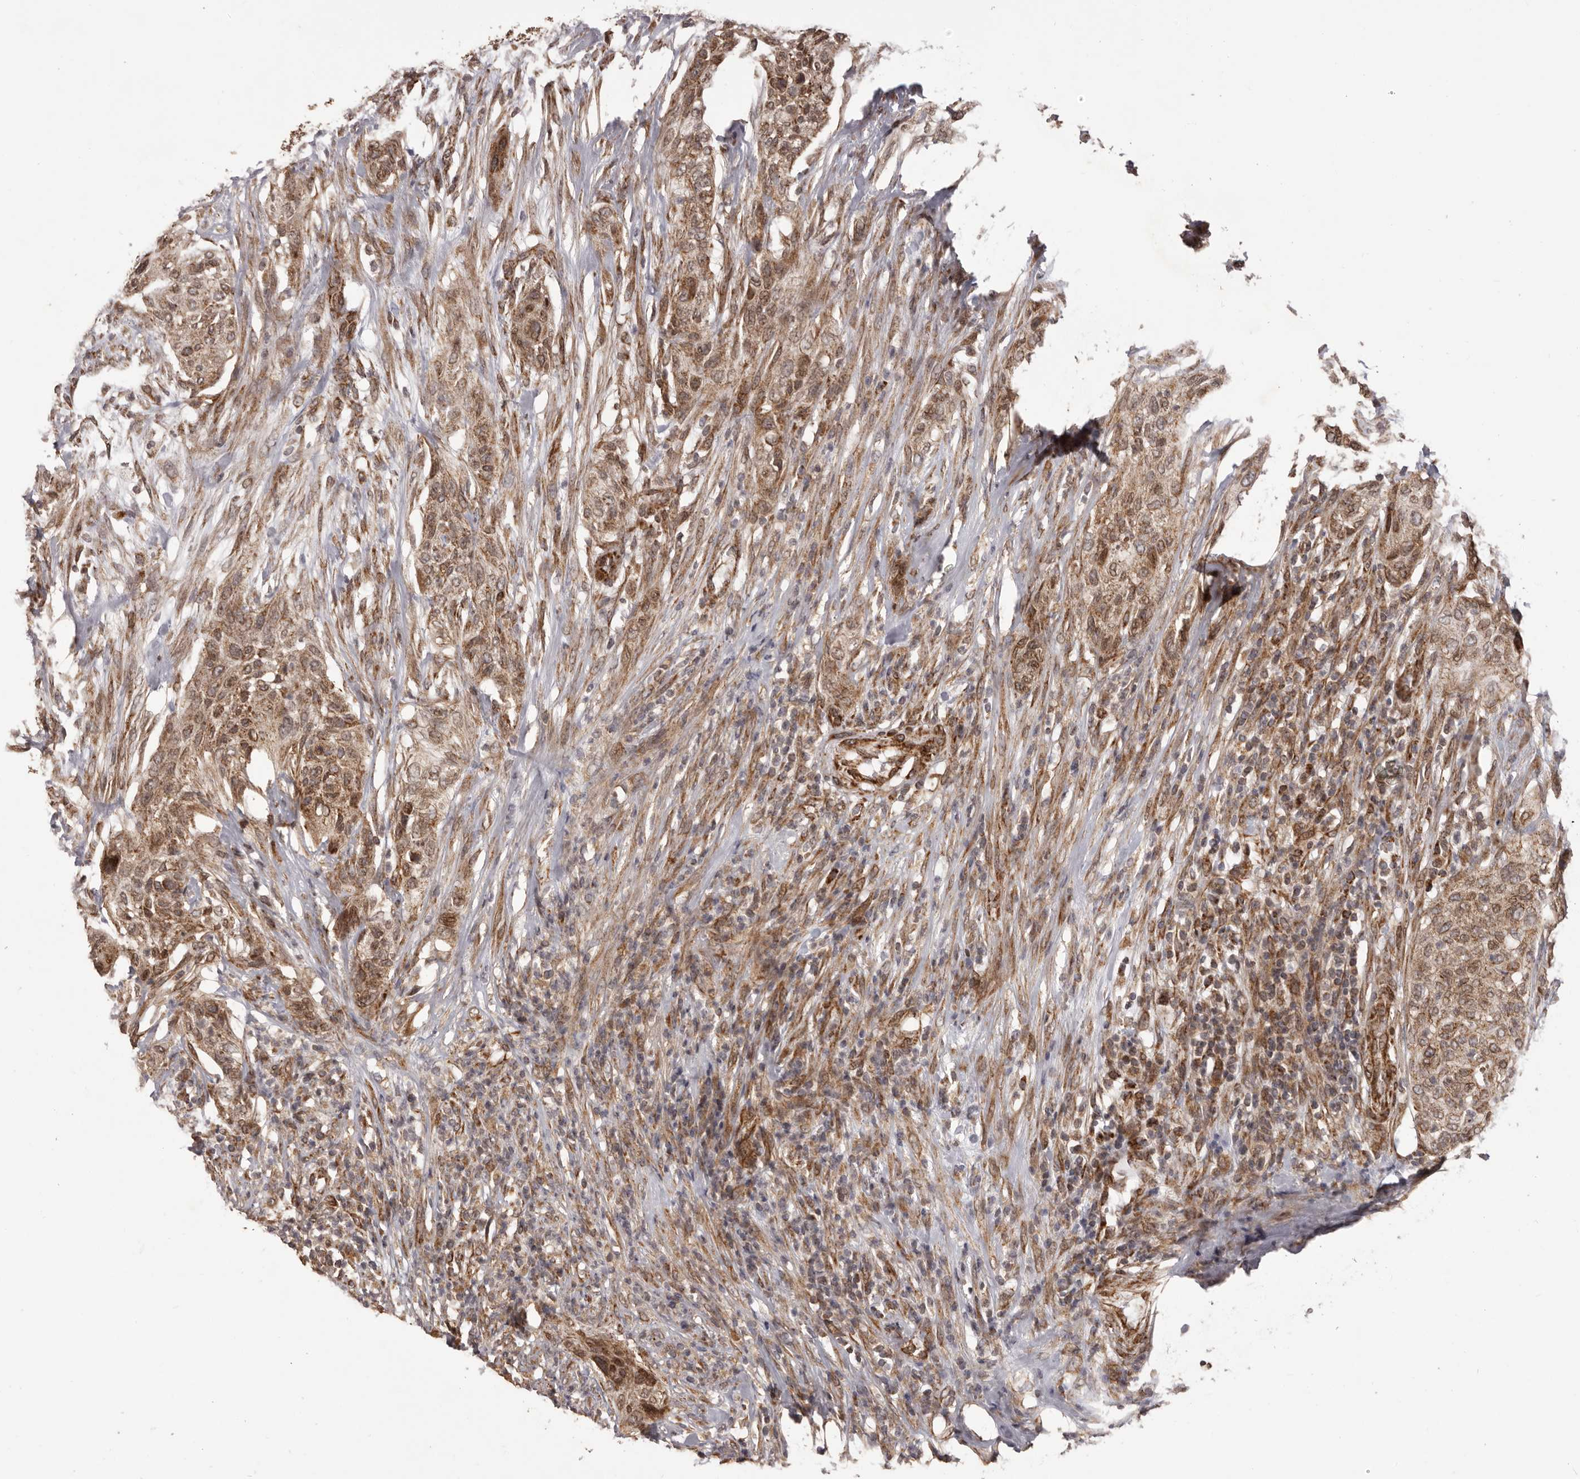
{"staining": {"intensity": "moderate", "quantity": ">75%", "location": "cytoplasmic/membranous,nuclear"}, "tissue": "urothelial cancer", "cell_type": "Tumor cells", "image_type": "cancer", "snomed": [{"axis": "morphology", "description": "Urothelial carcinoma, High grade"}, {"axis": "topography", "description": "Urinary bladder"}], "caption": "A medium amount of moderate cytoplasmic/membranous and nuclear expression is present in about >75% of tumor cells in urothelial cancer tissue.", "gene": "CHRM2", "patient": {"sex": "male", "age": 35}}